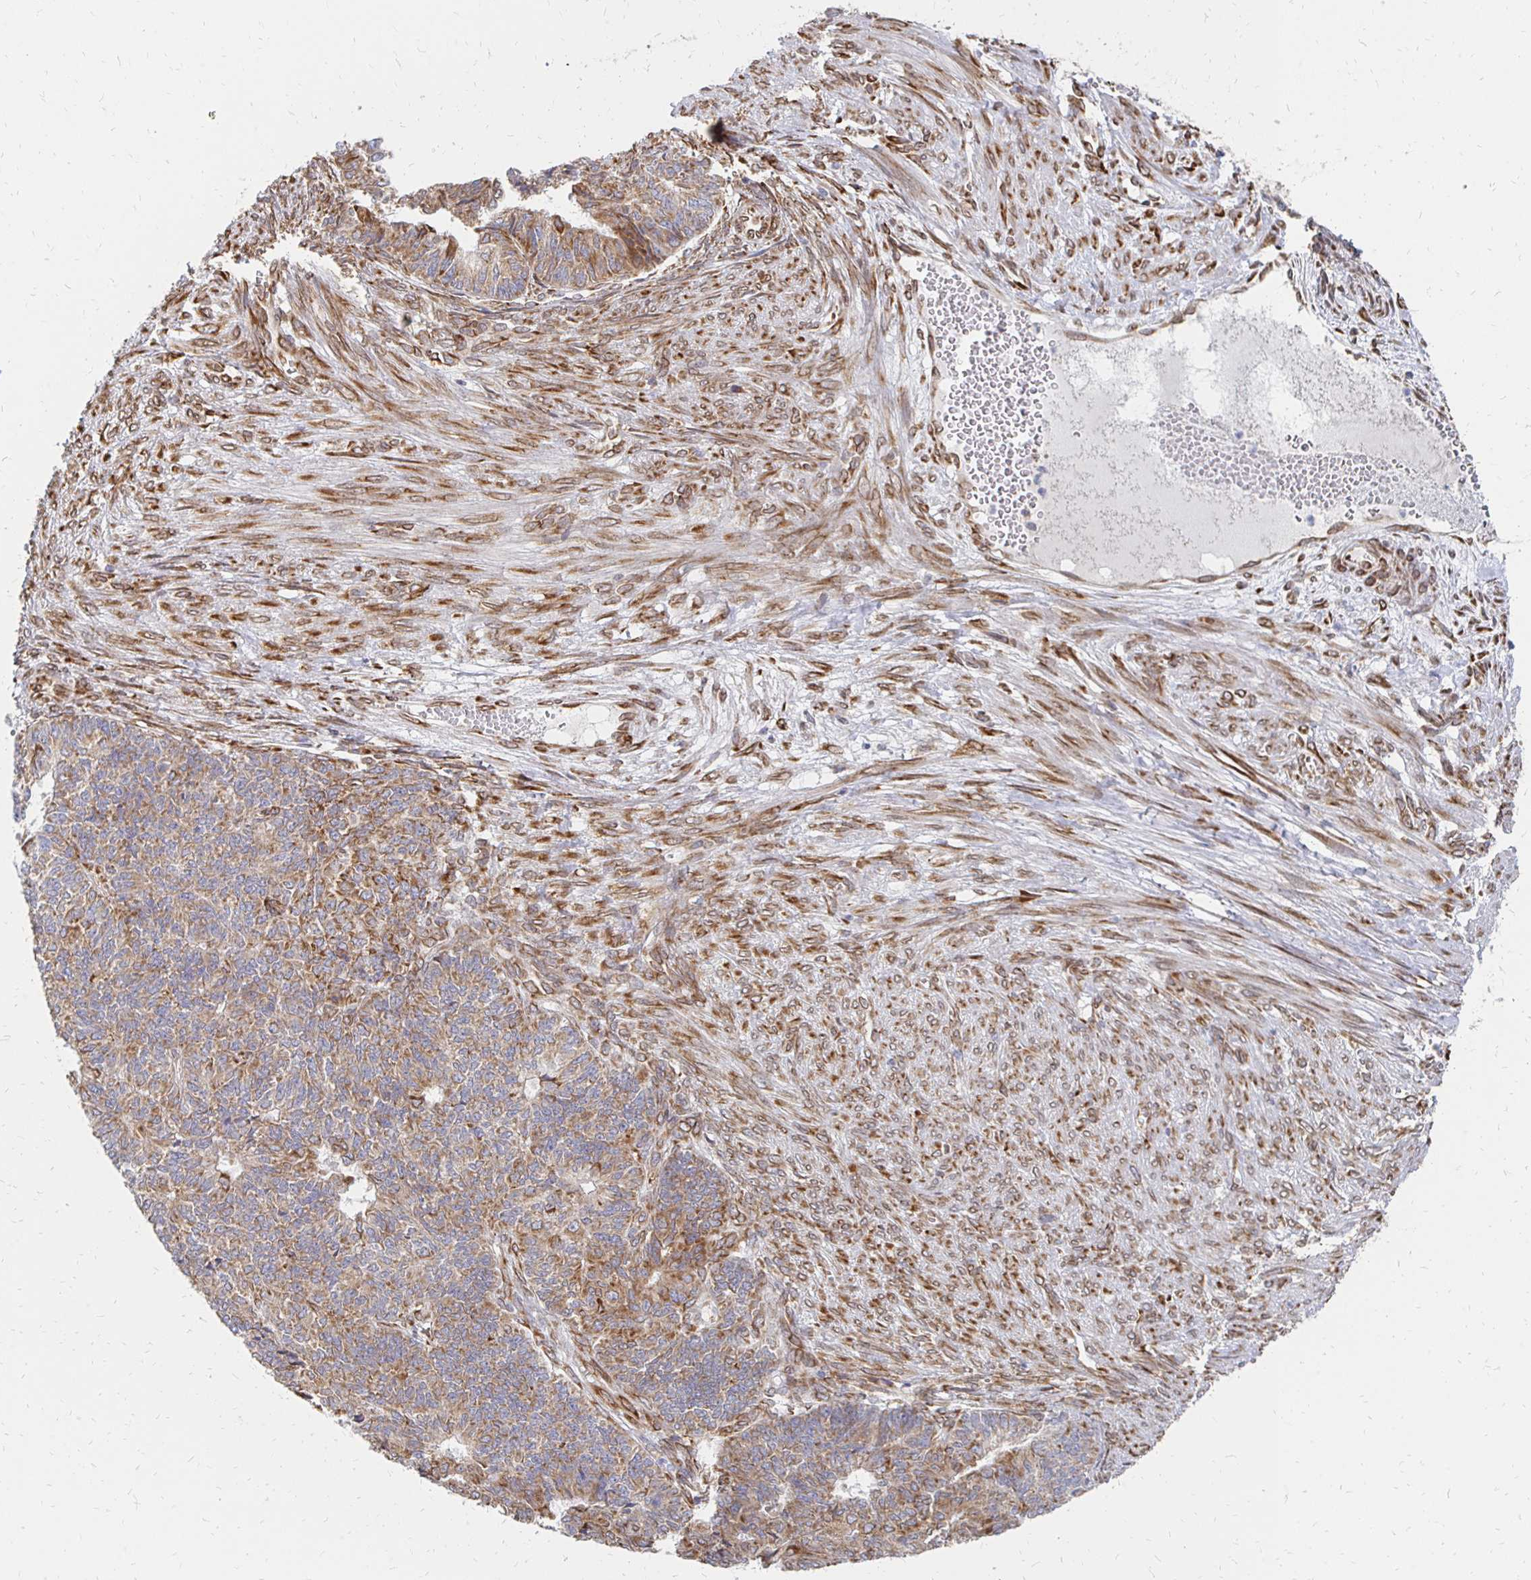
{"staining": {"intensity": "moderate", "quantity": "25%-75%", "location": "cytoplasmic/membranous"}, "tissue": "endometrial cancer", "cell_type": "Tumor cells", "image_type": "cancer", "snomed": [{"axis": "morphology", "description": "Adenocarcinoma, NOS"}, {"axis": "topography", "description": "Endometrium"}], "caption": "Moderate cytoplasmic/membranous expression is identified in approximately 25%-75% of tumor cells in endometrial cancer (adenocarcinoma).", "gene": "PELI3", "patient": {"sex": "female", "age": 32}}